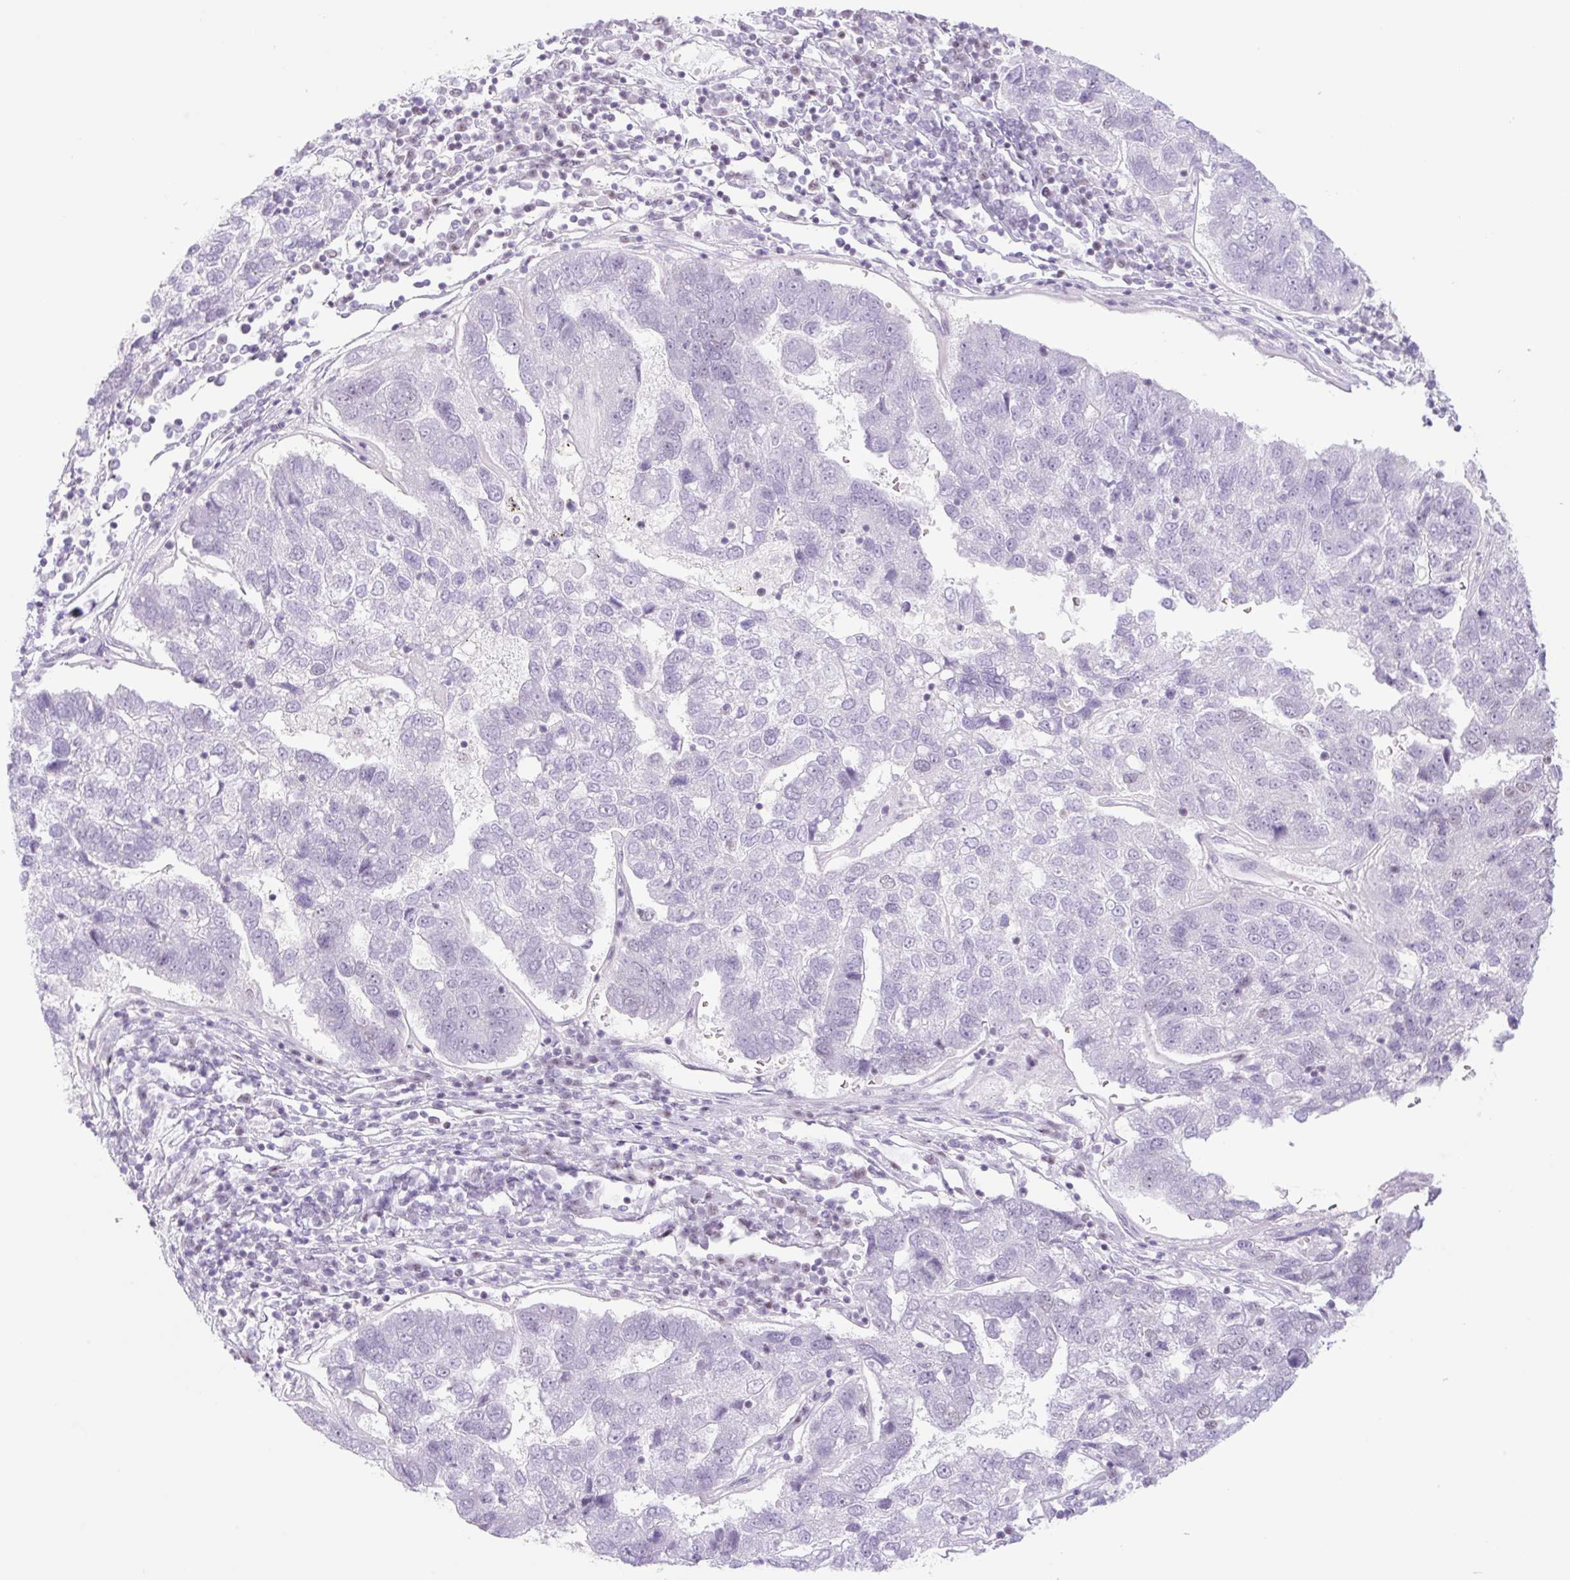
{"staining": {"intensity": "negative", "quantity": "none", "location": "none"}, "tissue": "pancreatic cancer", "cell_type": "Tumor cells", "image_type": "cancer", "snomed": [{"axis": "morphology", "description": "Adenocarcinoma, NOS"}, {"axis": "topography", "description": "Pancreas"}], "caption": "A histopathology image of pancreatic cancer (adenocarcinoma) stained for a protein reveals no brown staining in tumor cells. The staining was performed using DAB to visualize the protein expression in brown, while the nuclei were stained in blue with hematoxylin (Magnification: 20x).", "gene": "TLE3", "patient": {"sex": "female", "age": 61}}